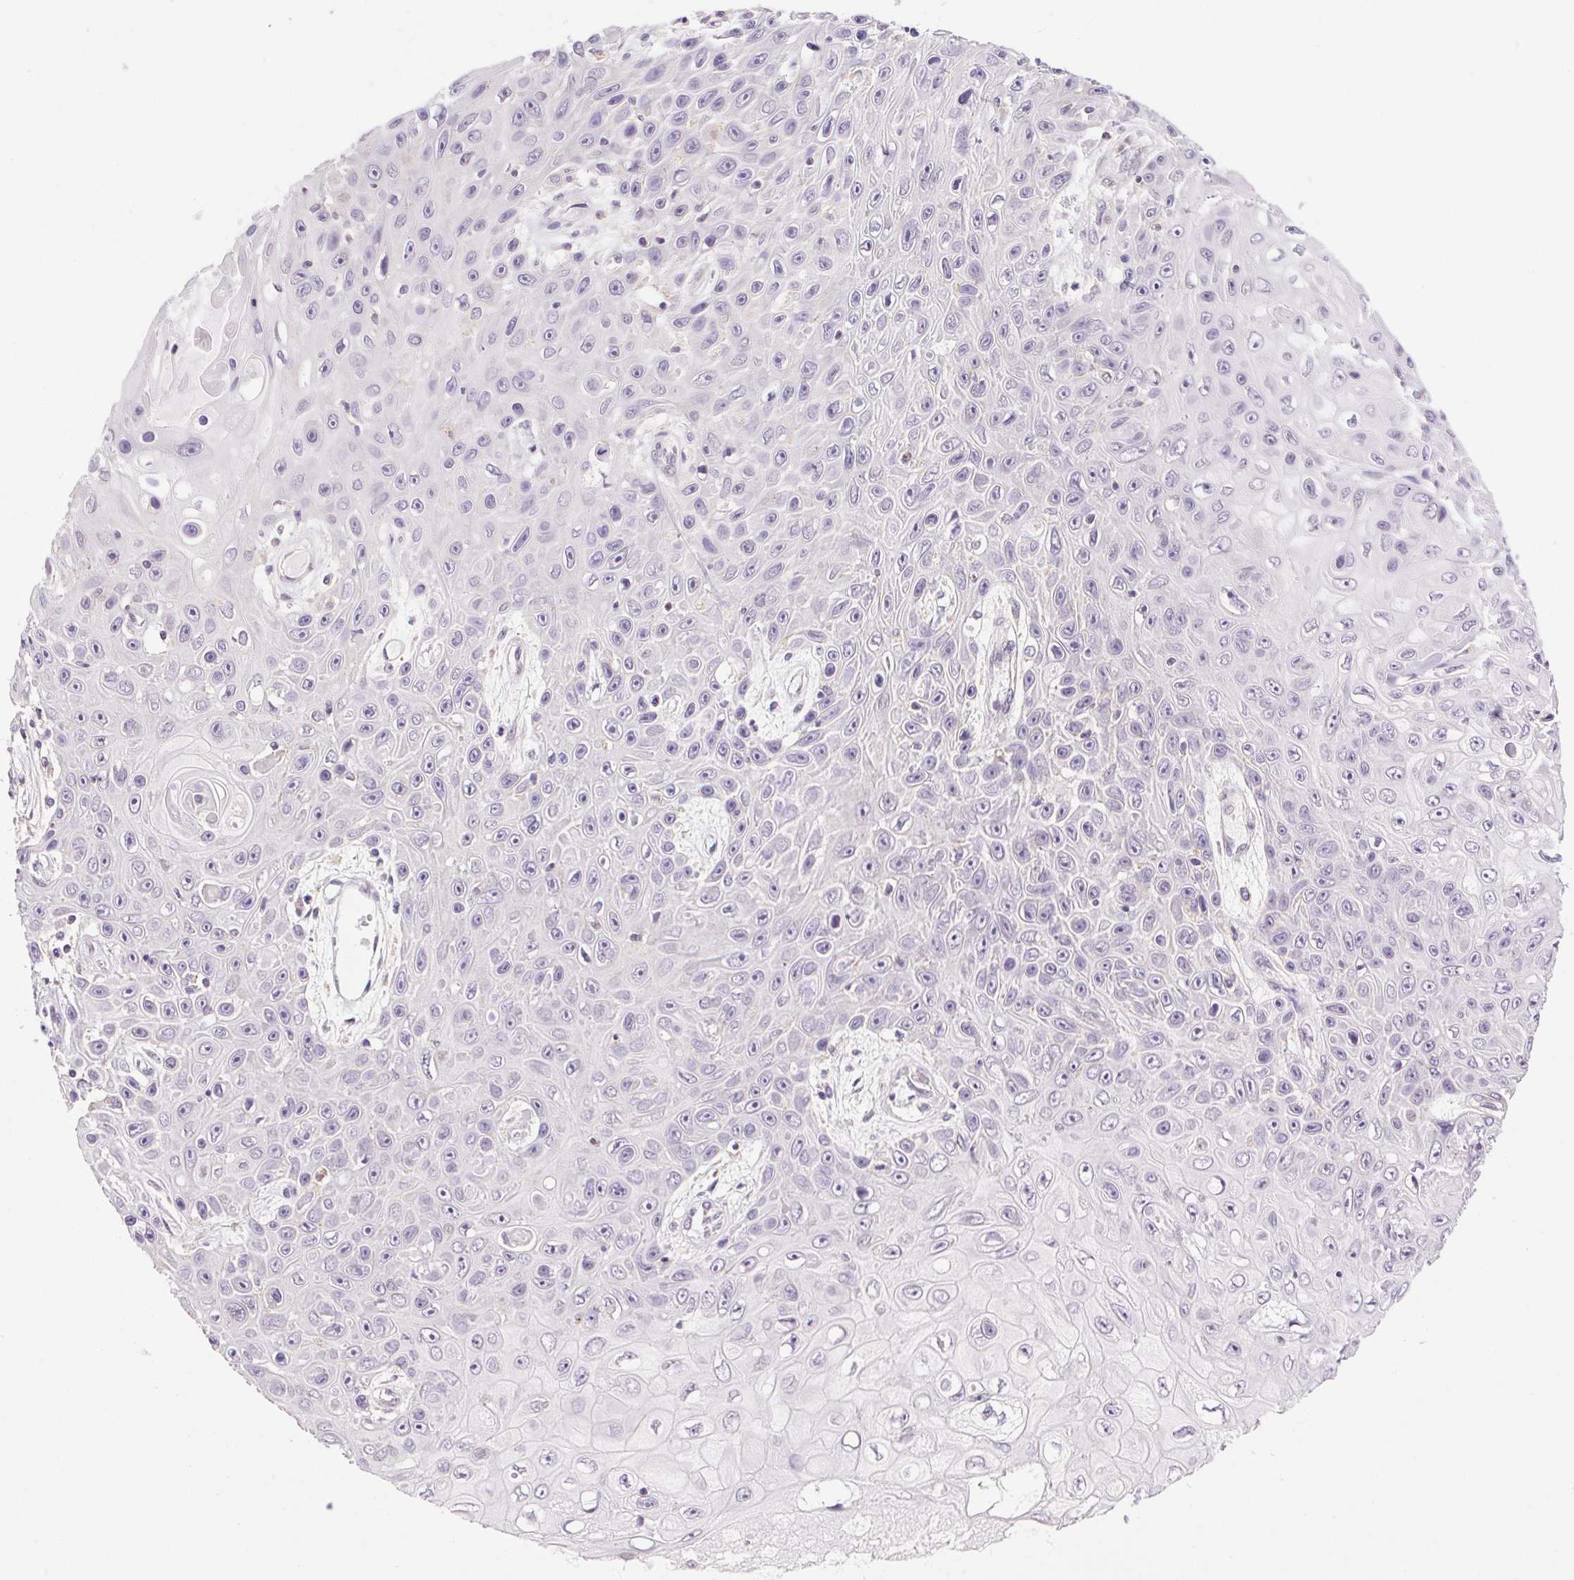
{"staining": {"intensity": "negative", "quantity": "none", "location": "none"}, "tissue": "skin cancer", "cell_type": "Tumor cells", "image_type": "cancer", "snomed": [{"axis": "morphology", "description": "Squamous cell carcinoma, NOS"}, {"axis": "topography", "description": "Skin"}], "caption": "This is a histopathology image of IHC staining of squamous cell carcinoma (skin), which shows no staining in tumor cells.", "gene": "SMIM13", "patient": {"sex": "male", "age": 82}}